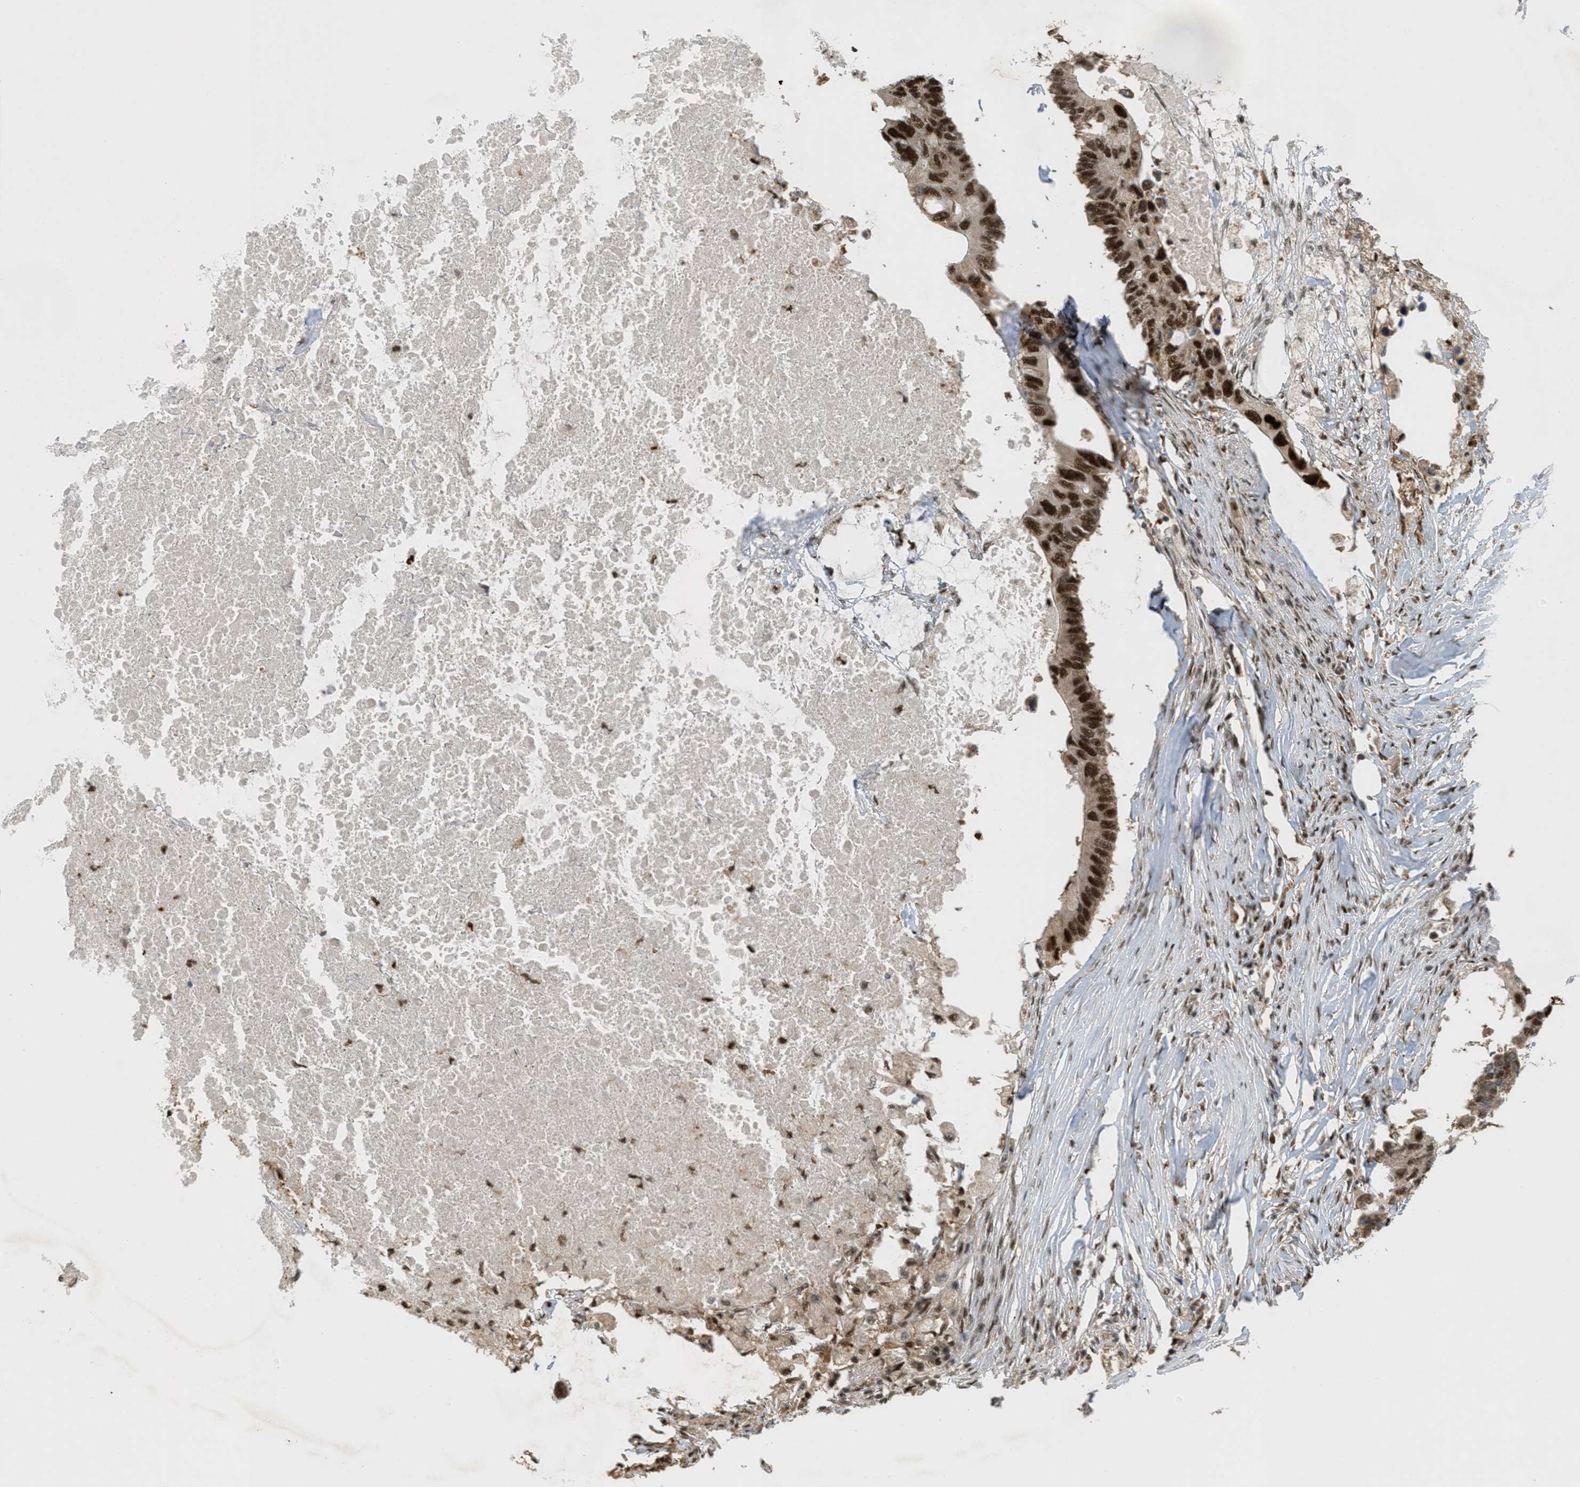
{"staining": {"intensity": "strong", "quantity": ">75%", "location": "cytoplasmic/membranous,nuclear"}, "tissue": "colorectal cancer", "cell_type": "Tumor cells", "image_type": "cancer", "snomed": [{"axis": "morphology", "description": "Adenocarcinoma, NOS"}, {"axis": "topography", "description": "Colon"}], "caption": "Immunohistochemistry (IHC) photomicrograph of adenocarcinoma (colorectal) stained for a protein (brown), which shows high levels of strong cytoplasmic/membranous and nuclear positivity in about >75% of tumor cells.", "gene": "TLK1", "patient": {"sex": "male", "age": 71}}